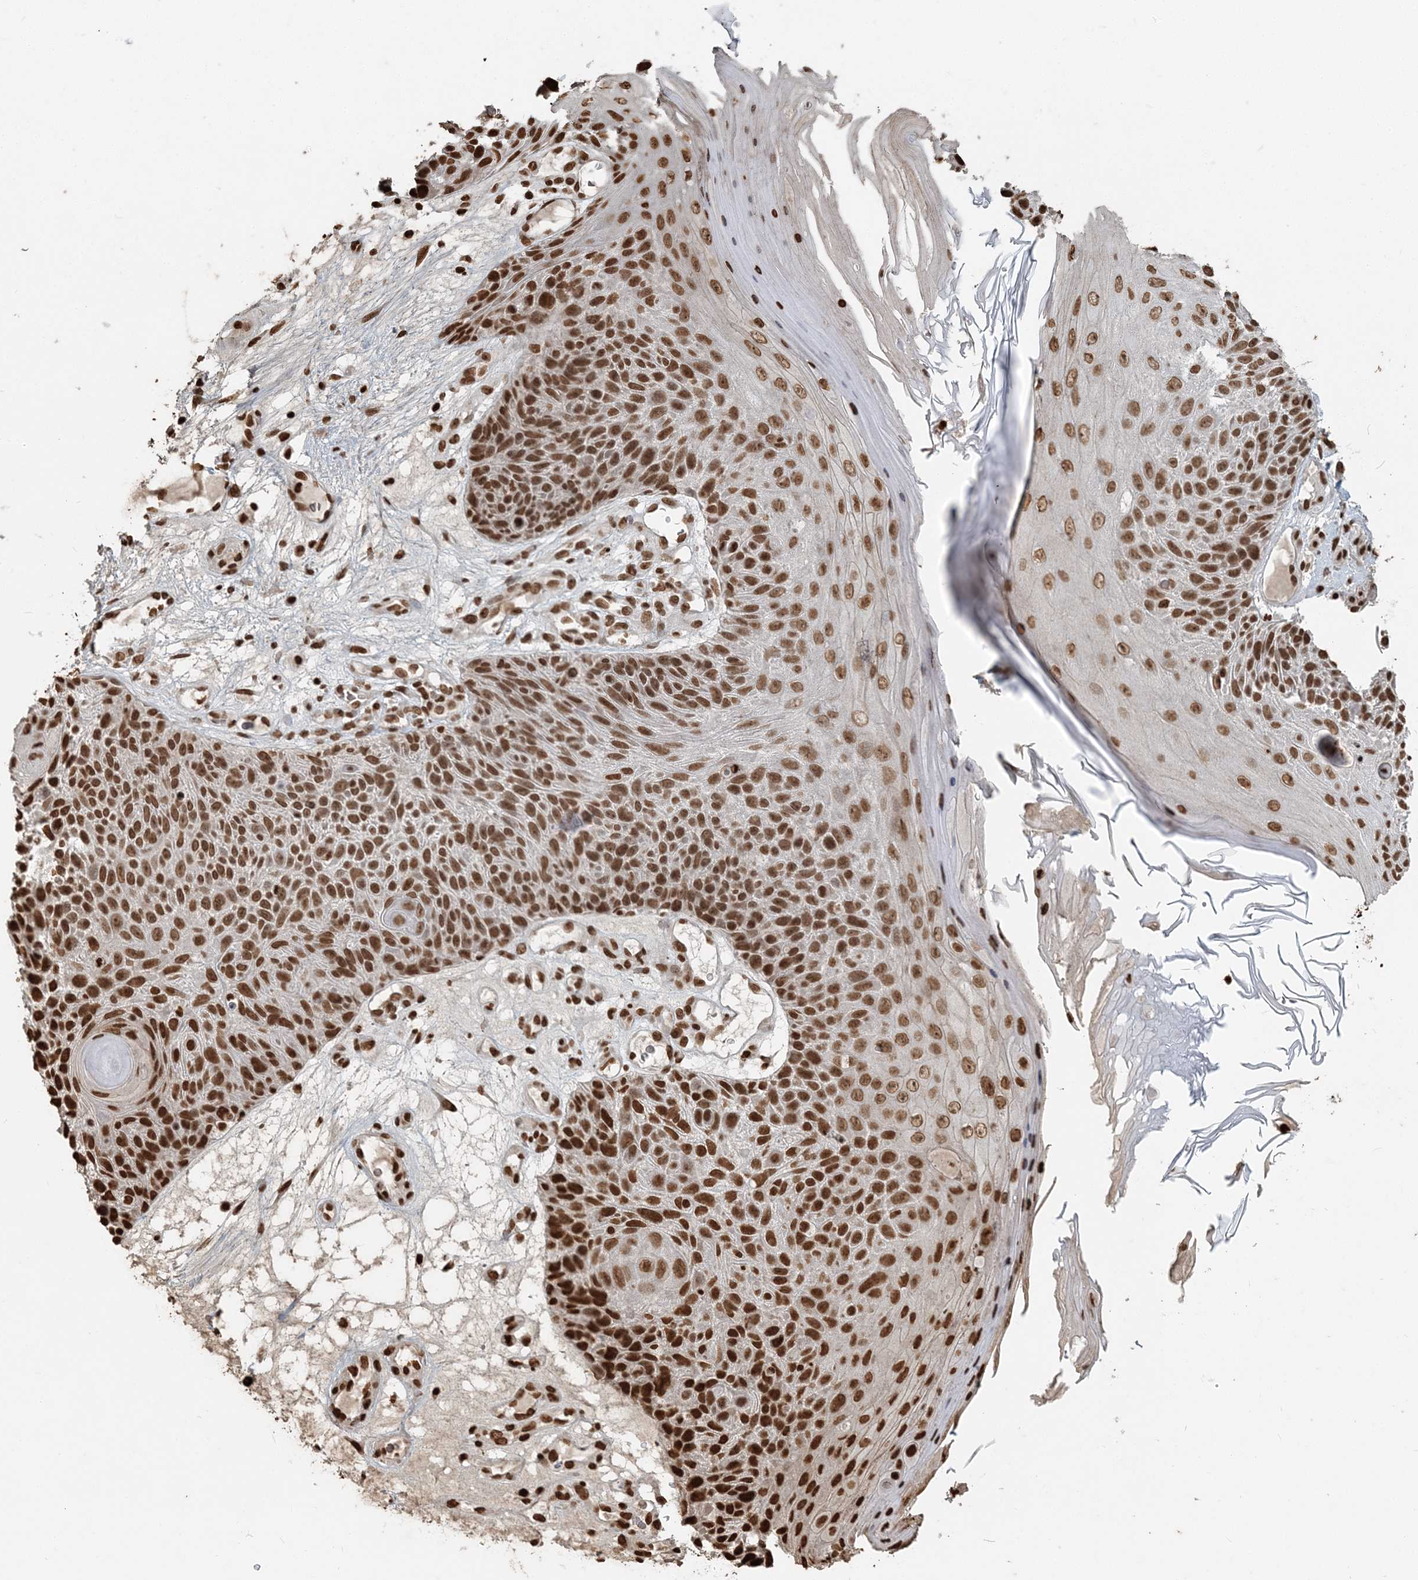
{"staining": {"intensity": "strong", "quantity": ">75%", "location": "nuclear"}, "tissue": "skin cancer", "cell_type": "Tumor cells", "image_type": "cancer", "snomed": [{"axis": "morphology", "description": "Squamous cell carcinoma, NOS"}, {"axis": "topography", "description": "Skin"}], "caption": "An image of human squamous cell carcinoma (skin) stained for a protein reveals strong nuclear brown staining in tumor cells. Nuclei are stained in blue.", "gene": "H3-3B", "patient": {"sex": "female", "age": 88}}